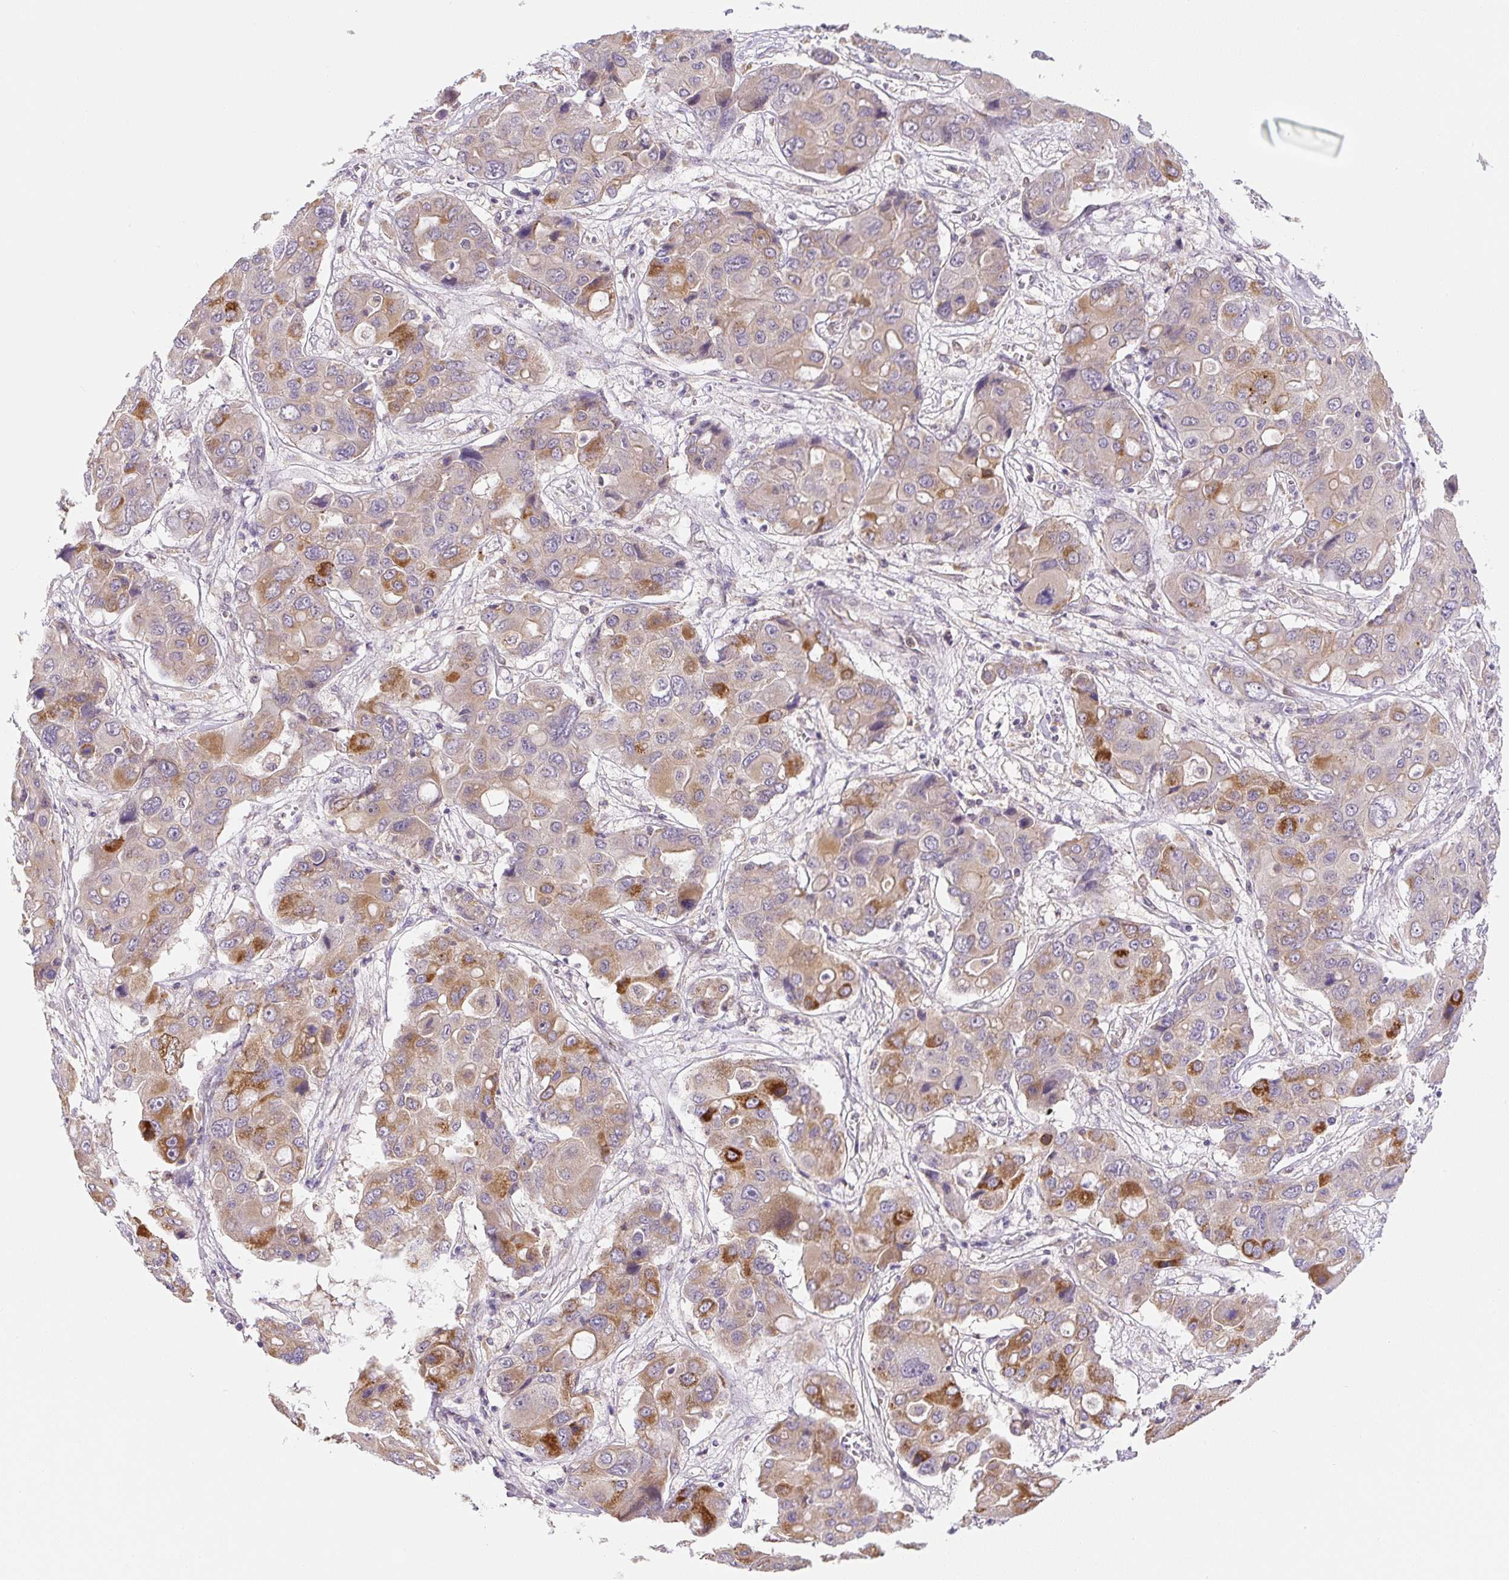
{"staining": {"intensity": "moderate", "quantity": "25%-75%", "location": "cytoplasmic/membranous"}, "tissue": "liver cancer", "cell_type": "Tumor cells", "image_type": "cancer", "snomed": [{"axis": "morphology", "description": "Cholangiocarcinoma"}, {"axis": "topography", "description": "Liver"}], "caption": "This is a photomicrograph of IHC staining of cholangiocarcinoma (liver), which shows moderate staining in the cytoplasmic/membranous of tumor cells.", "gene": "PLA2G4A", "patient": {"sex": "male", "age": 67}}